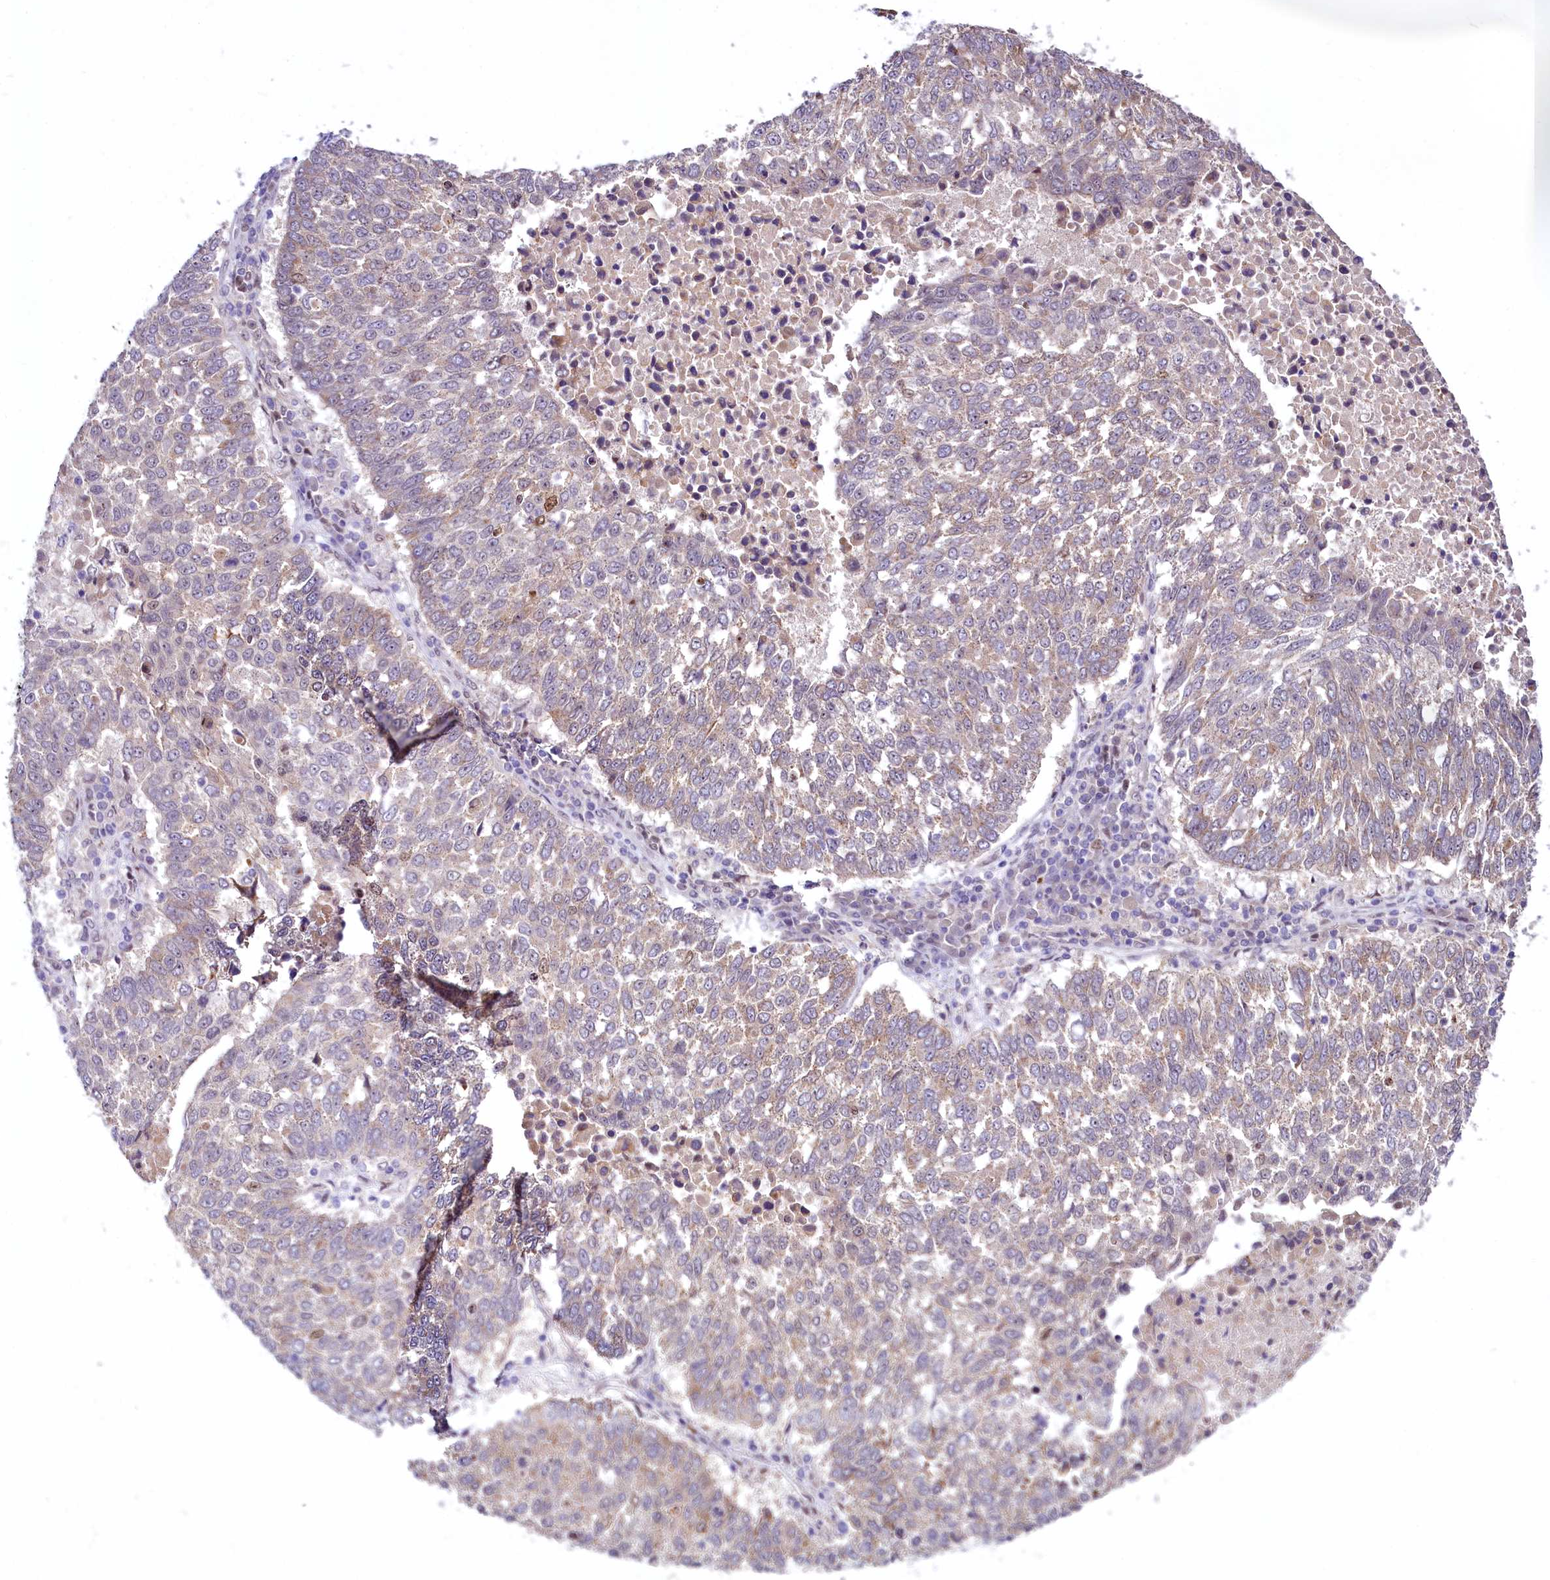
{"staining": {"intensity": "weak", "quantity": "25%-75%", "location": "cytoplasmic/membranous"}, "tissue": "lung cancer", "cell_type": "Tumor cells", "image_type": "cancer", "snomed": [{"axis": "morphology", "description": "Squamous cell carcinoma, NOS"}, {"axis": "topography", "description": "Lung"}], "caption": "Immunohistochemistry (IHC) of human lung cancer (squamous cell carcinoma) demonstrates low levels of weak cytoplasmic/membranous expression in approximately 25%-75% of tumor cells.", "gene": "LEUTX", "patient": {"sex": "male", "age": 73}}